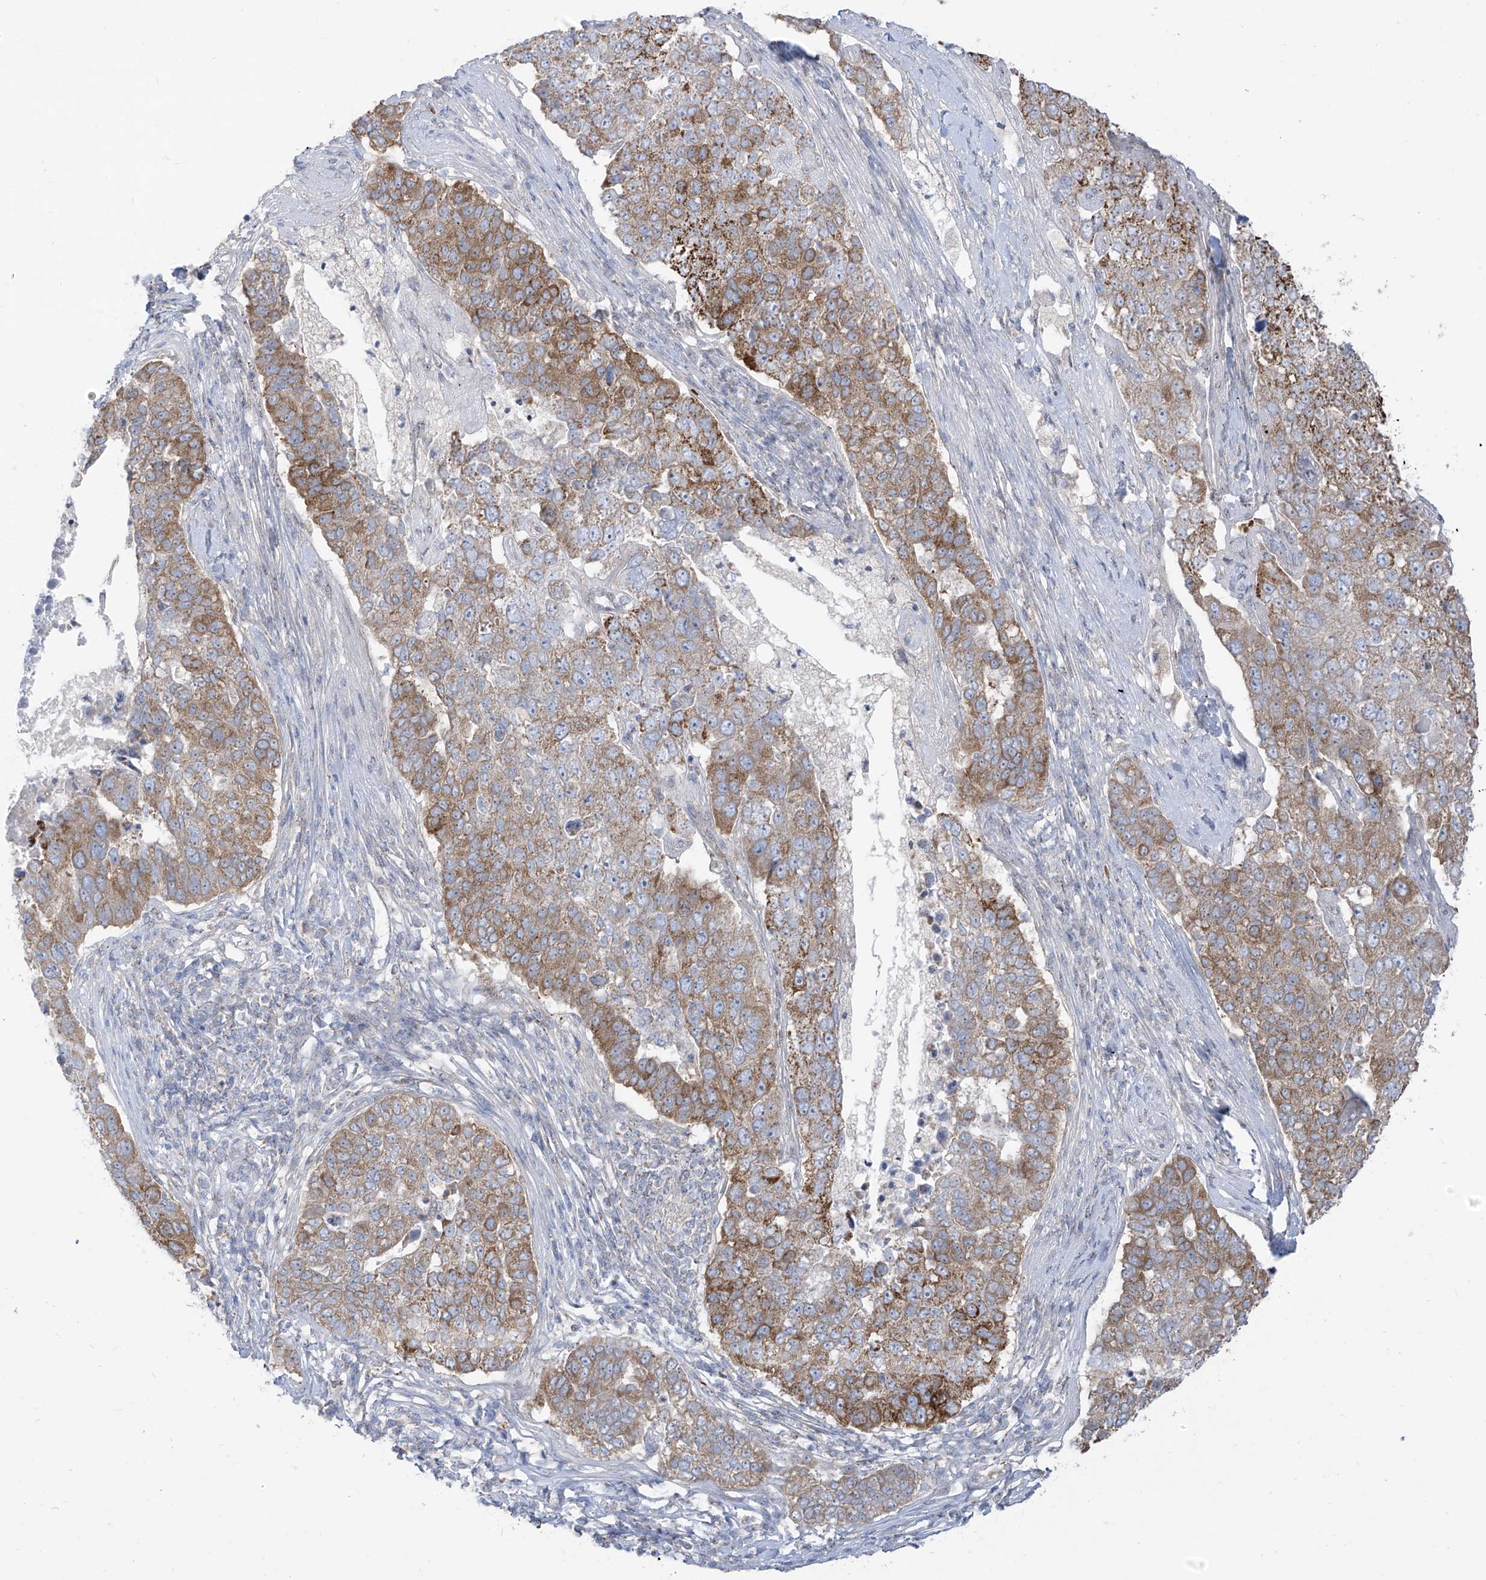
{"staining": {"intensity": "moderate", "quantity": ">75%", "location": "cytoplasmic/membranous"}, "tissue": "pancreatic cancer", "cell_type": "Tumor cells", "image_type": "cancer", "snomed": [{"axis": "morphology", "description": "Adenocarcinoma, NOS"}, {"axis": "topography", "description": "Pancreas"}], "caption": "Pancreatic adenocarcinoma tissue displays moderate cytoplasmic/membranous positivity in about >75% of tumor cells (DAB IHC with brightfield microscopy, high magnification).", "gene": "ARHGEF40", "patient": {"sex": "female", "age": 61}}